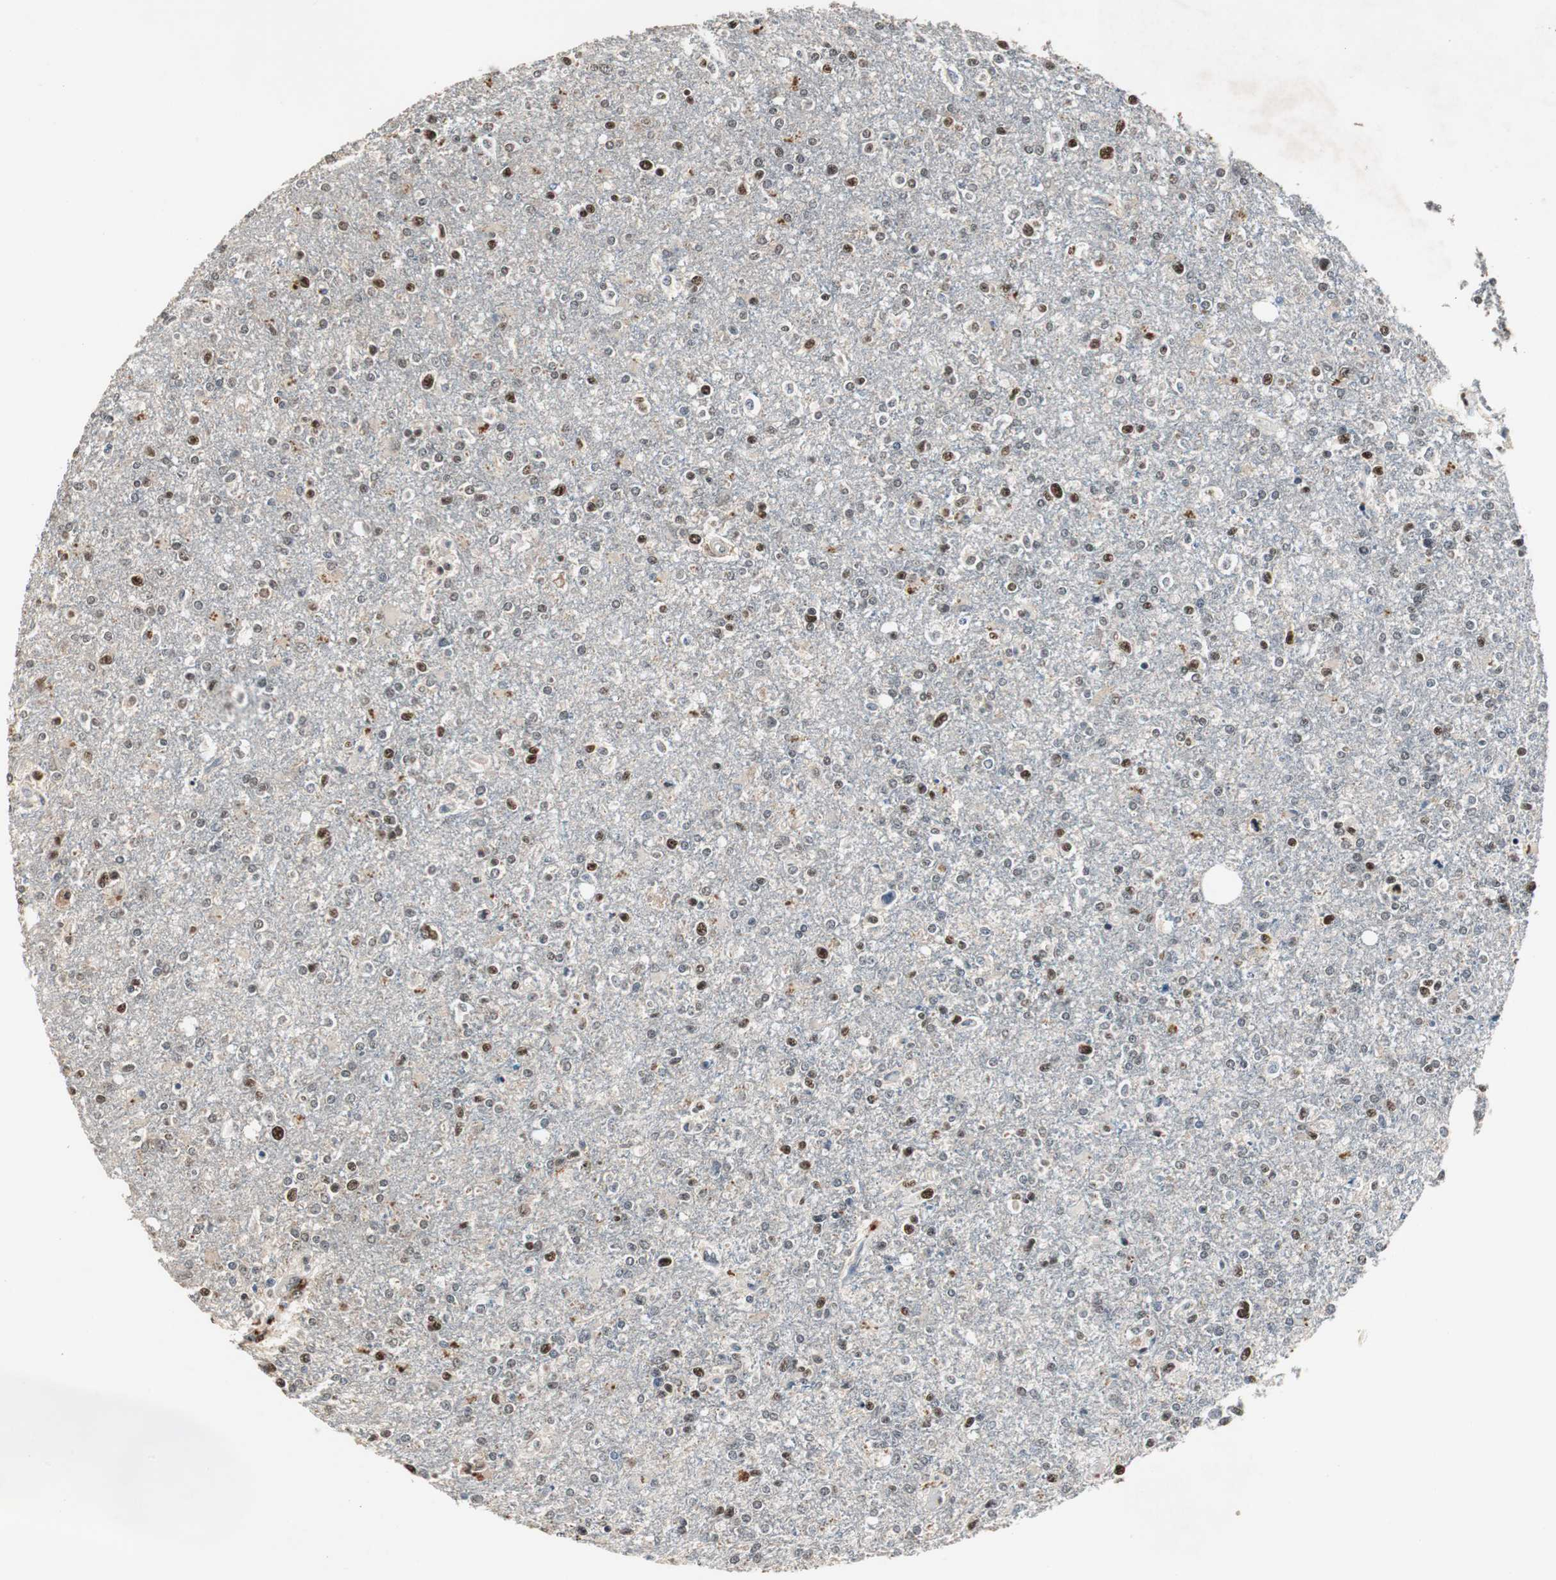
{"staining": {"intensity": "strong", "quantity": "<25%", "location": "nuclear"}, "tissue": "glioma", "cell_type": "Tumor cells", "image_type": "cancer", "snomed": [{"axis": "morphology", "description": "Glioma, malignant, High grade"}, {"axis": "topography", "description": "Cerebral cortex"}], "caption": "Brown immunohistochemical staining in glioma displays strong nuclear staining in approximately <25% of tumor cells.", "gene": "FEN1", "patient": {"sex": "male", "age": 76}}